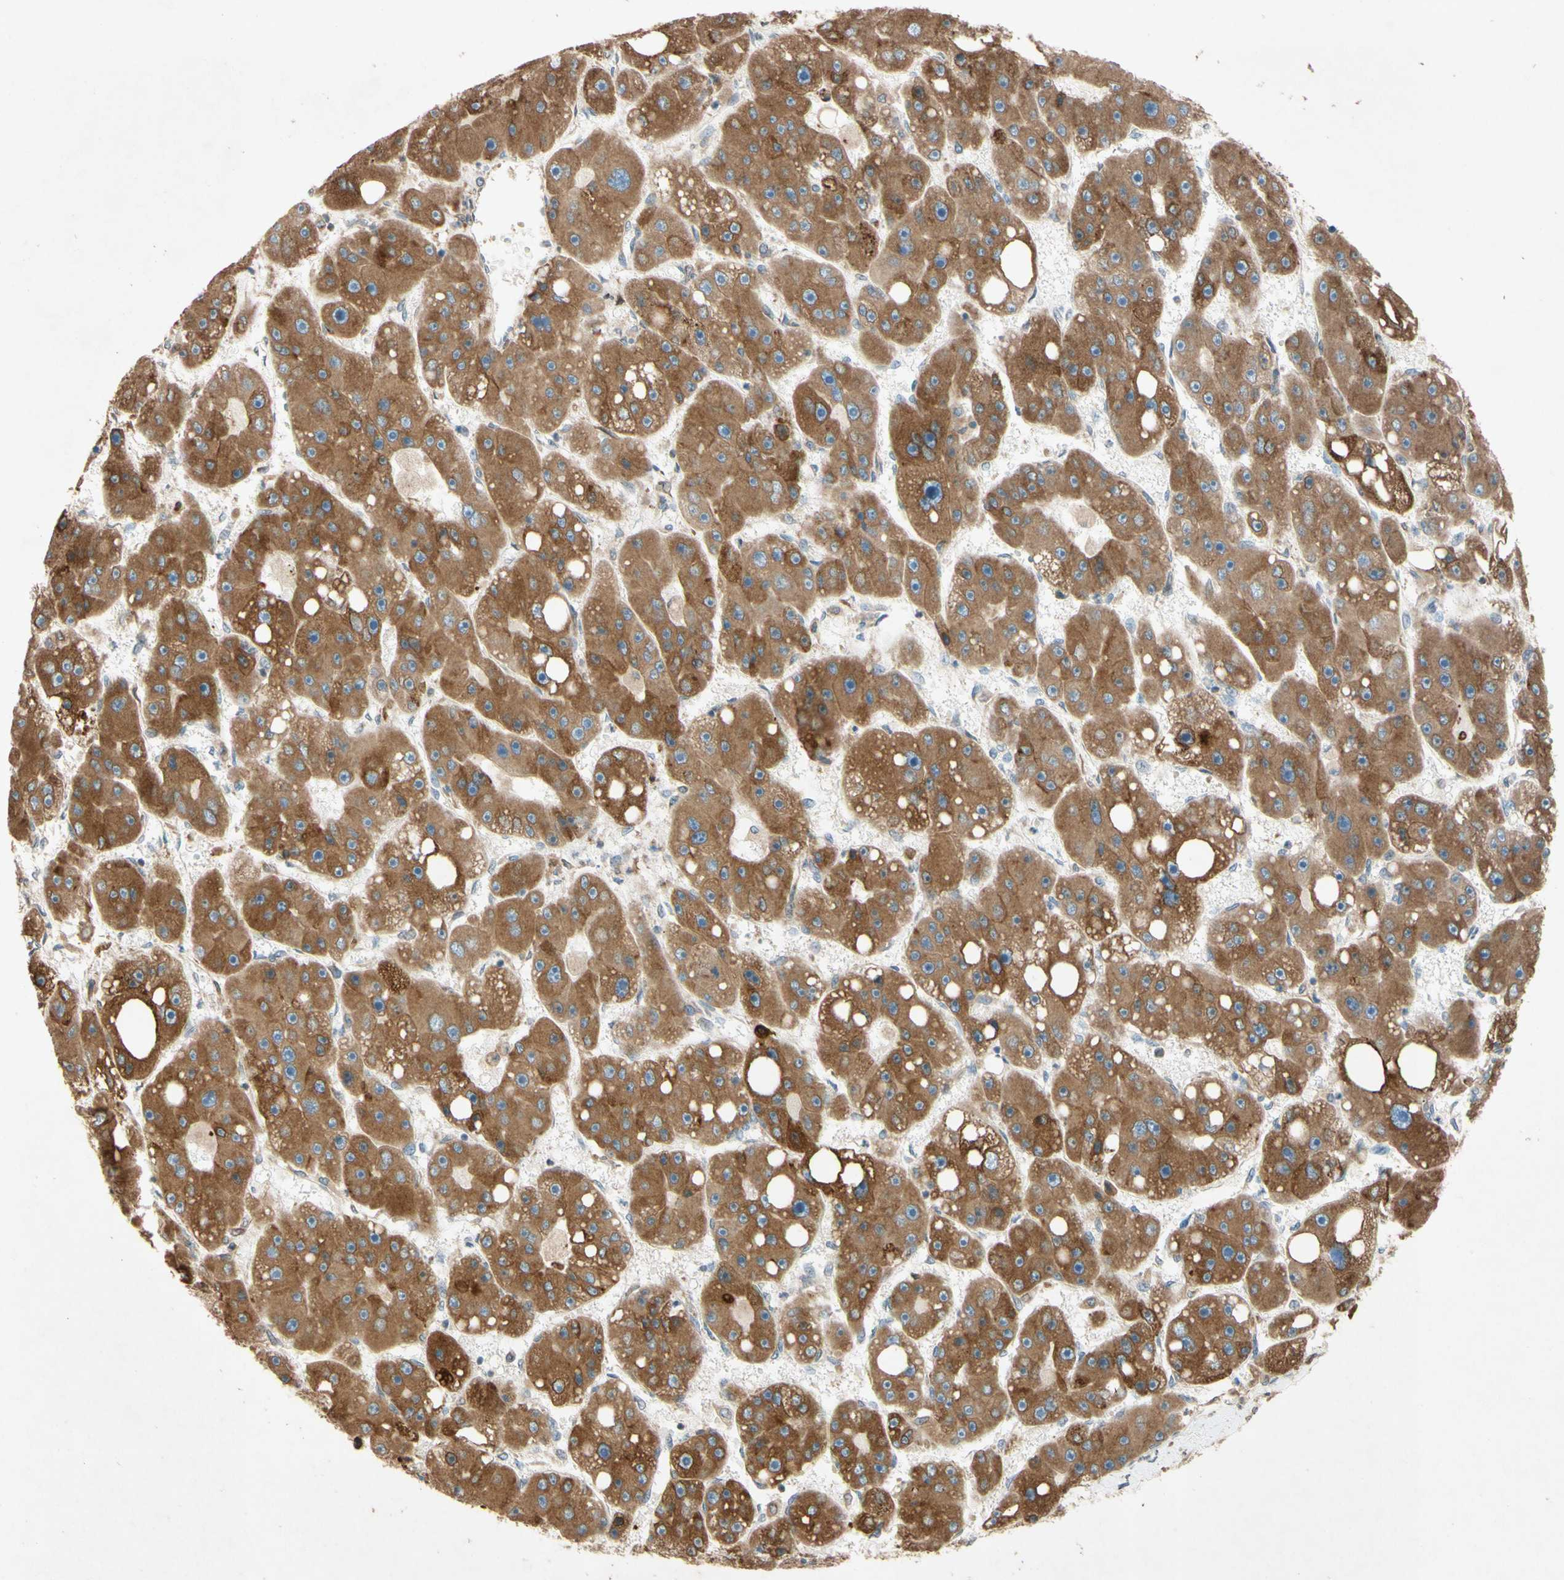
{"staining": {"intensity": "moderate", "quantity": ">75%", "location": "cytoplasmic/membranous"}, "tissue": "liver cancer", "cell_type": "Tumor cells", "image_type": "cancer", "snomed": [{"axis": "morphology", "description": "Carcinoma, Hepatocellular, NOS"}, {"axis": "topography", "description": "Liver"}], "caption": "Immunohistochemistry (IHC) micrograph of neoplastic tissue: liver cancer (hepatocellular carcinoma) stained using immunohistochemistry reveals medium levels of moderate protein expression localized specifically in the cytoplasmic/membranous of tumor cells, appearing as a cytoplasmic/membranous brown color.", "gene": "PTPRU", "patient": {"sex": "female", "age": 61}}